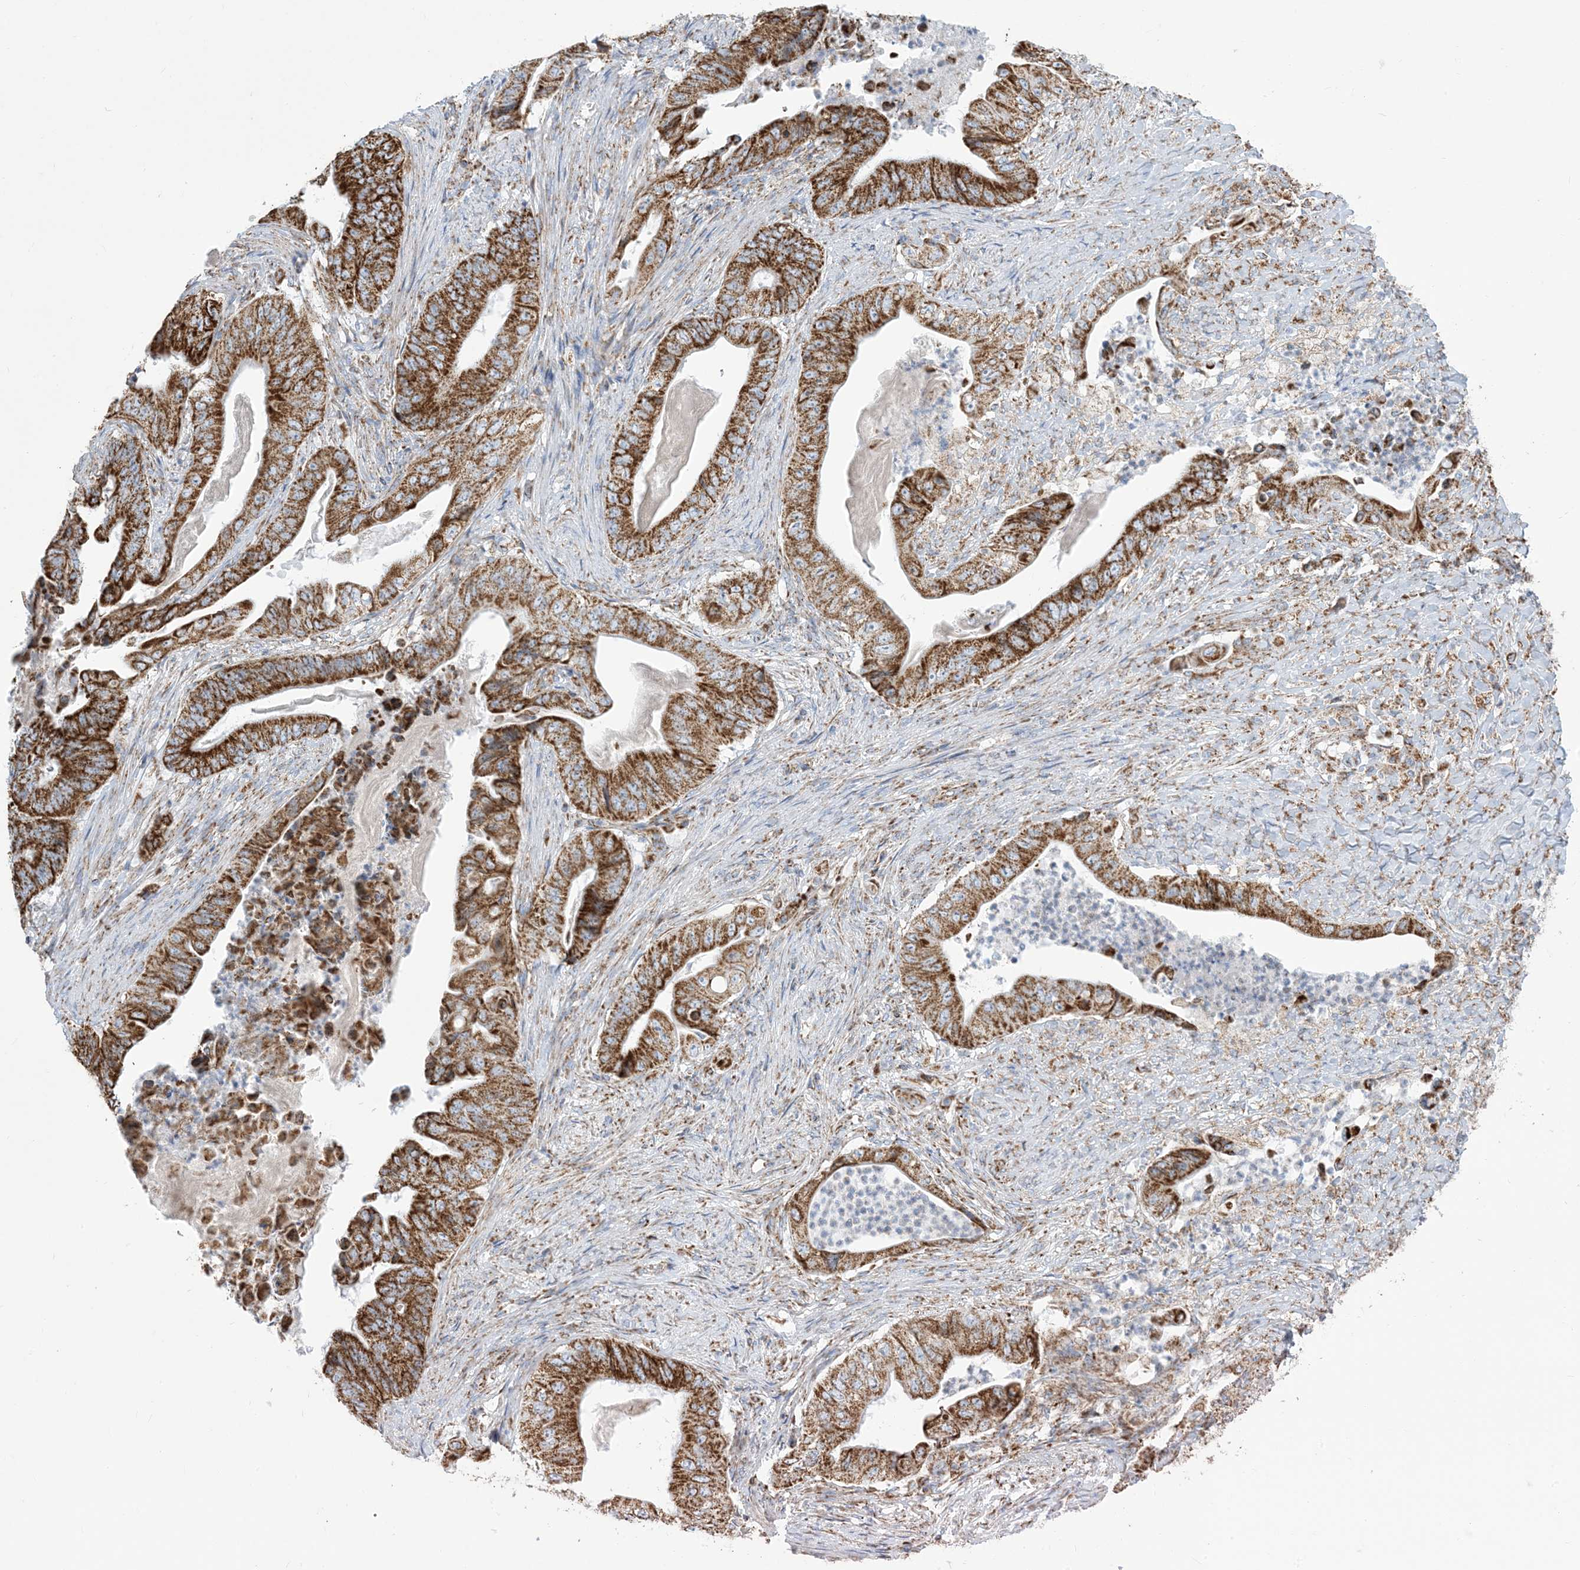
{"staining": {"intensity": "strong", "quantity": ">75%", "location": "cytoplasmic/membranous"}, "tissue": "stomach cancer", "cell_type": "Tumor cells", "image_type": "cancer", "snomed": [{"axis": "morphology", "description": "Adenocarcinoma, NOS"}, {"axis": "topography", "description": "Stomach"}], "caption": "Protein positivity by IHC reveals strong cytoplasmic/membranous staining in about >75% of tumor cells in stomach adenocarcinoma.", "gene": "SAMM50", "patient": {"sex": "female", "age": 73}}